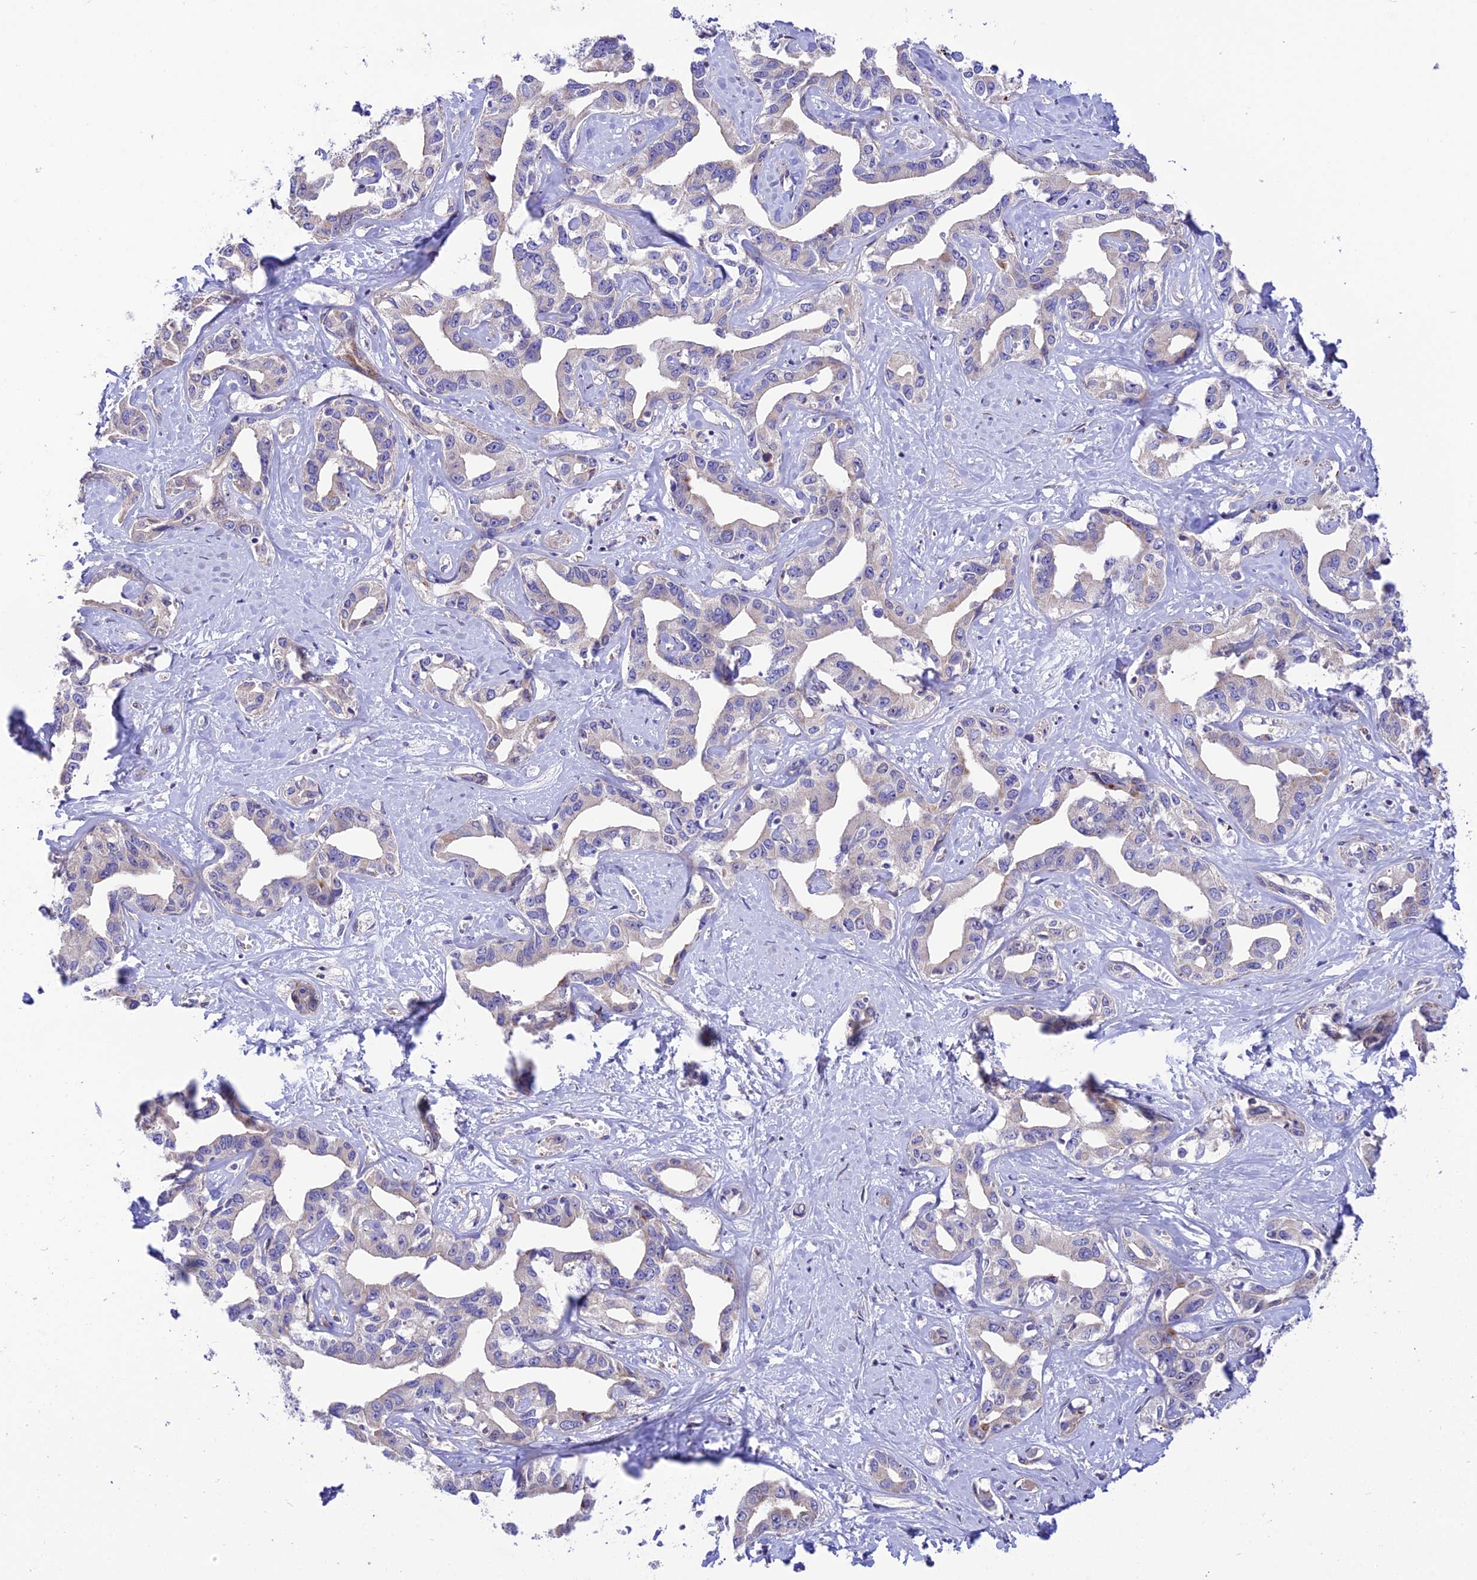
{"staining": {"intensity": "weak", "quantity": "<25%", "location": "cytoplasmic/membranous"}, "tissue": "liver cancer", "cell_type": "Tumor cells", "image_type": "cancer", "snomed": [{"axis": "morphology", "description": "Cholangiocarcinoma"}, {"axis": "topography", "description": "Liver"}], "caption": "Protein analysis of liver cancer reveals no significant positivity in tumor cells.", "gene": "TRIM43B", "patient": {"sex": "male", "age": 59}}